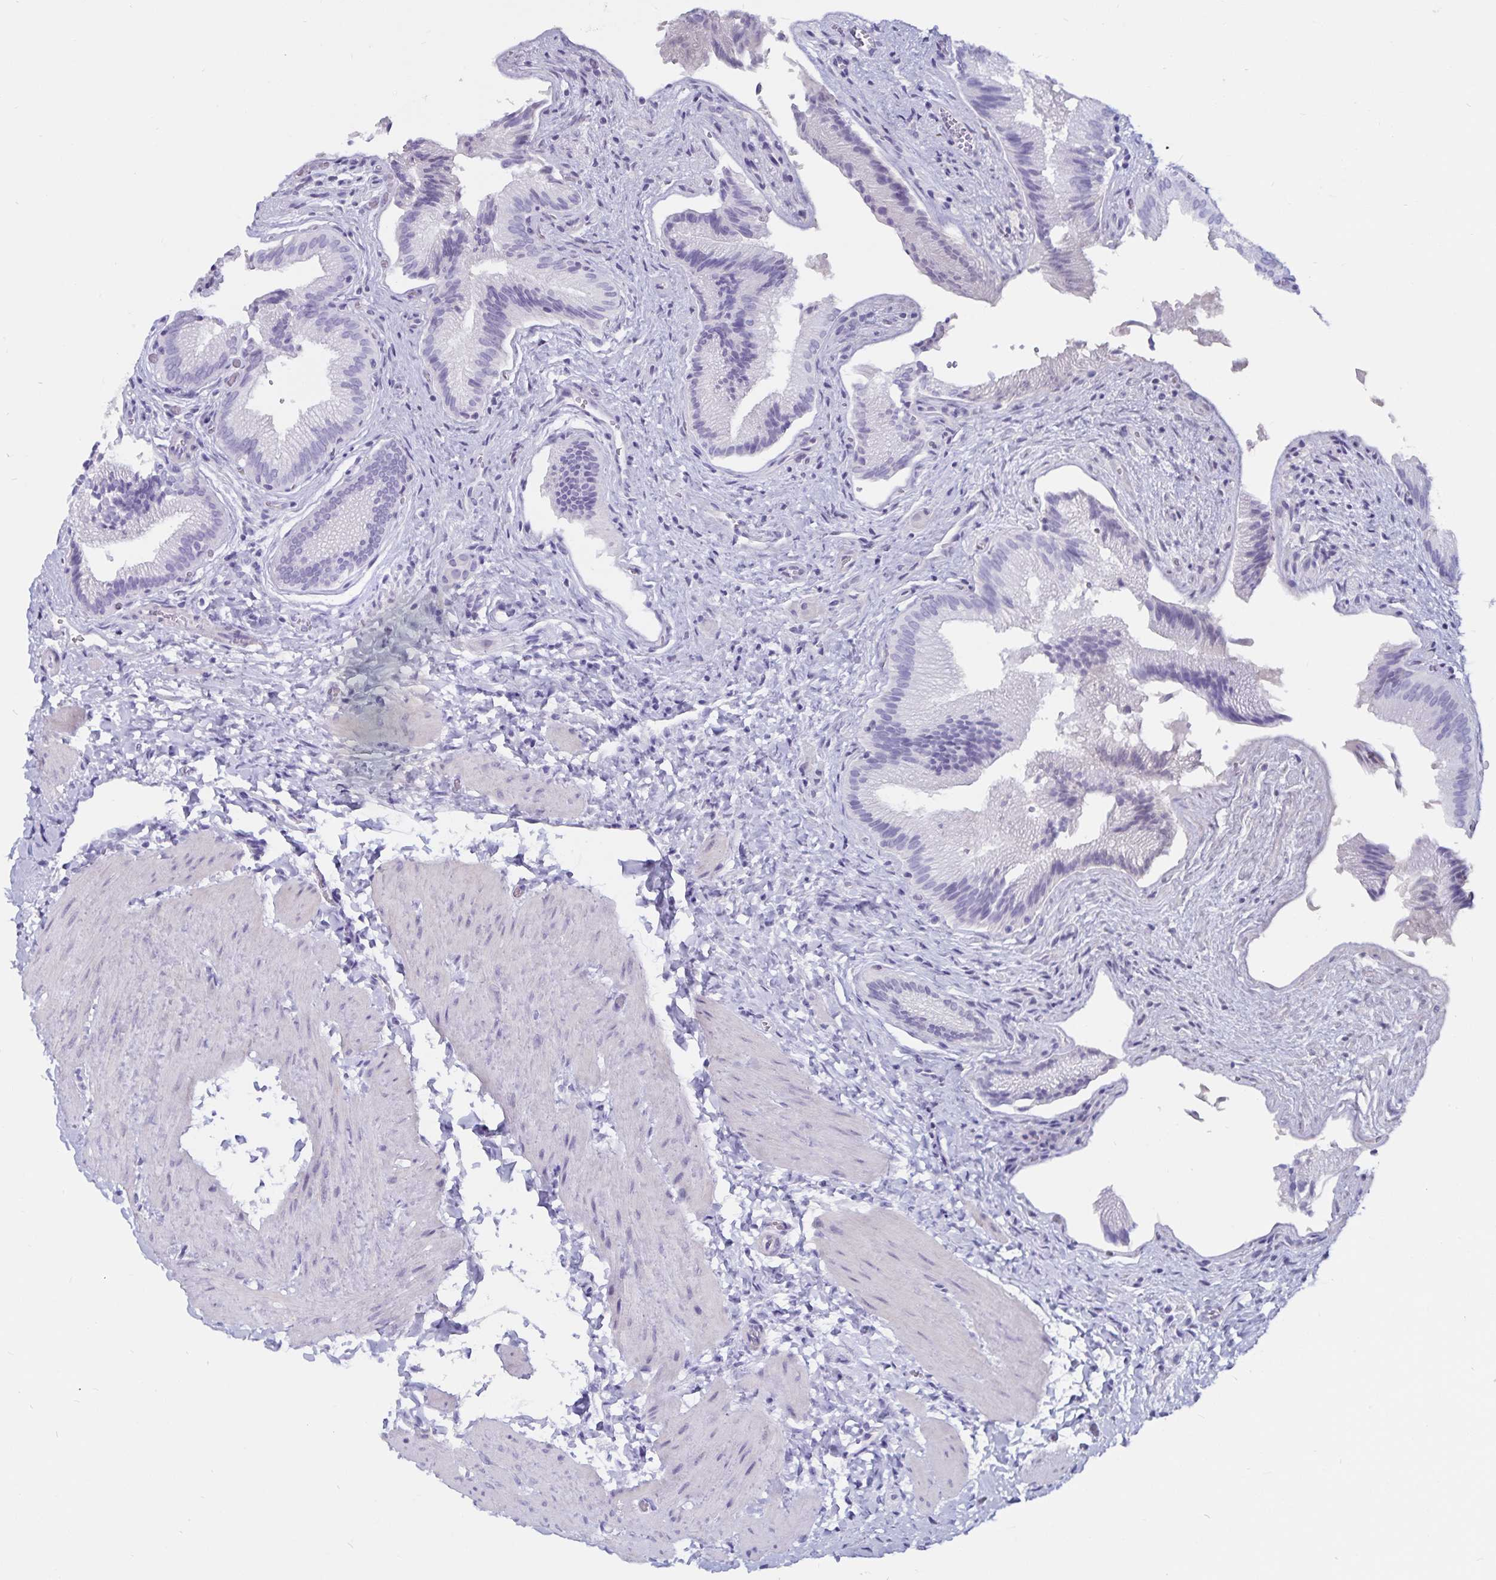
{"staining": {"intensity": "negative", "quantity": "none", "location": "none"}, "tissue": "gallbladder", "cell_type": "Glandular cells", "image_type": "normal", "snomed": [{"axis": "morphology", "description": "Normal tissue, NOS"}, {"axis": "topography", "description": "Gallbladder"}], "caption": "Immunohistochemistry (IHC) image of normal human gallbladder stained for a protein (brown), which displays no staining in glandular cells.", "gene": "GPR137", "patient": {"sex": "male", "age": 17}}